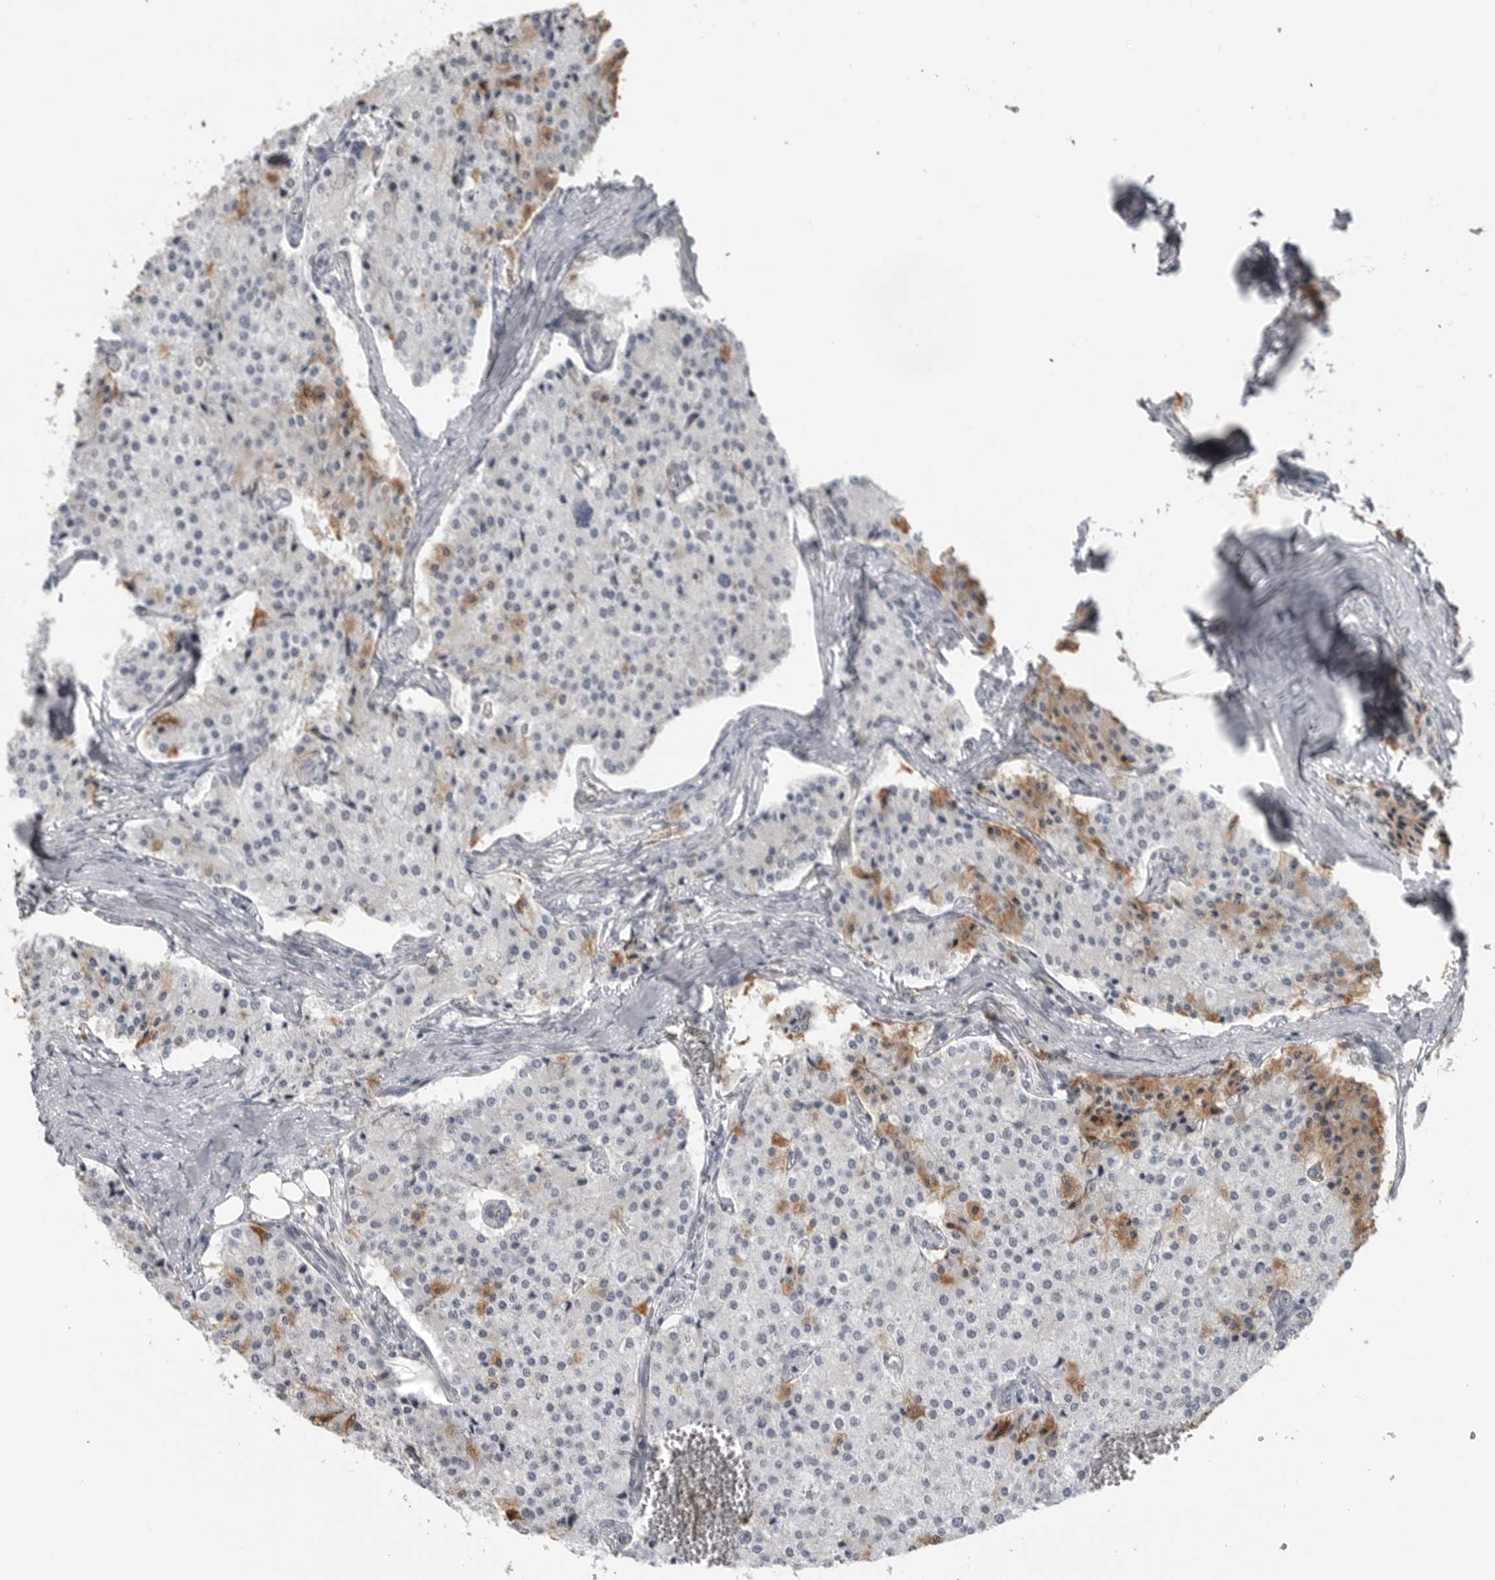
{"staining": {"intensity": "moderate", "quantity": "<25%", "location": "cytoplasmic/membranous"}, "tissue": "carcinoid", "cell_type": "Tumor cells", "image_type": "cancer", "snomed": [{"axis": "morphology", "description": "Carcinoid, malignant, NOS"}, {"axis": "topography", "description": "Colon"}], "caption": "Immunohistochemical staining of human malignant carcinoid exhibits moderate cytoplasmic/membranous protein staining in approximately <25% of tumor cells.", "gene": "LRRC45", "patient": {"sex": "female", "age": 52}}